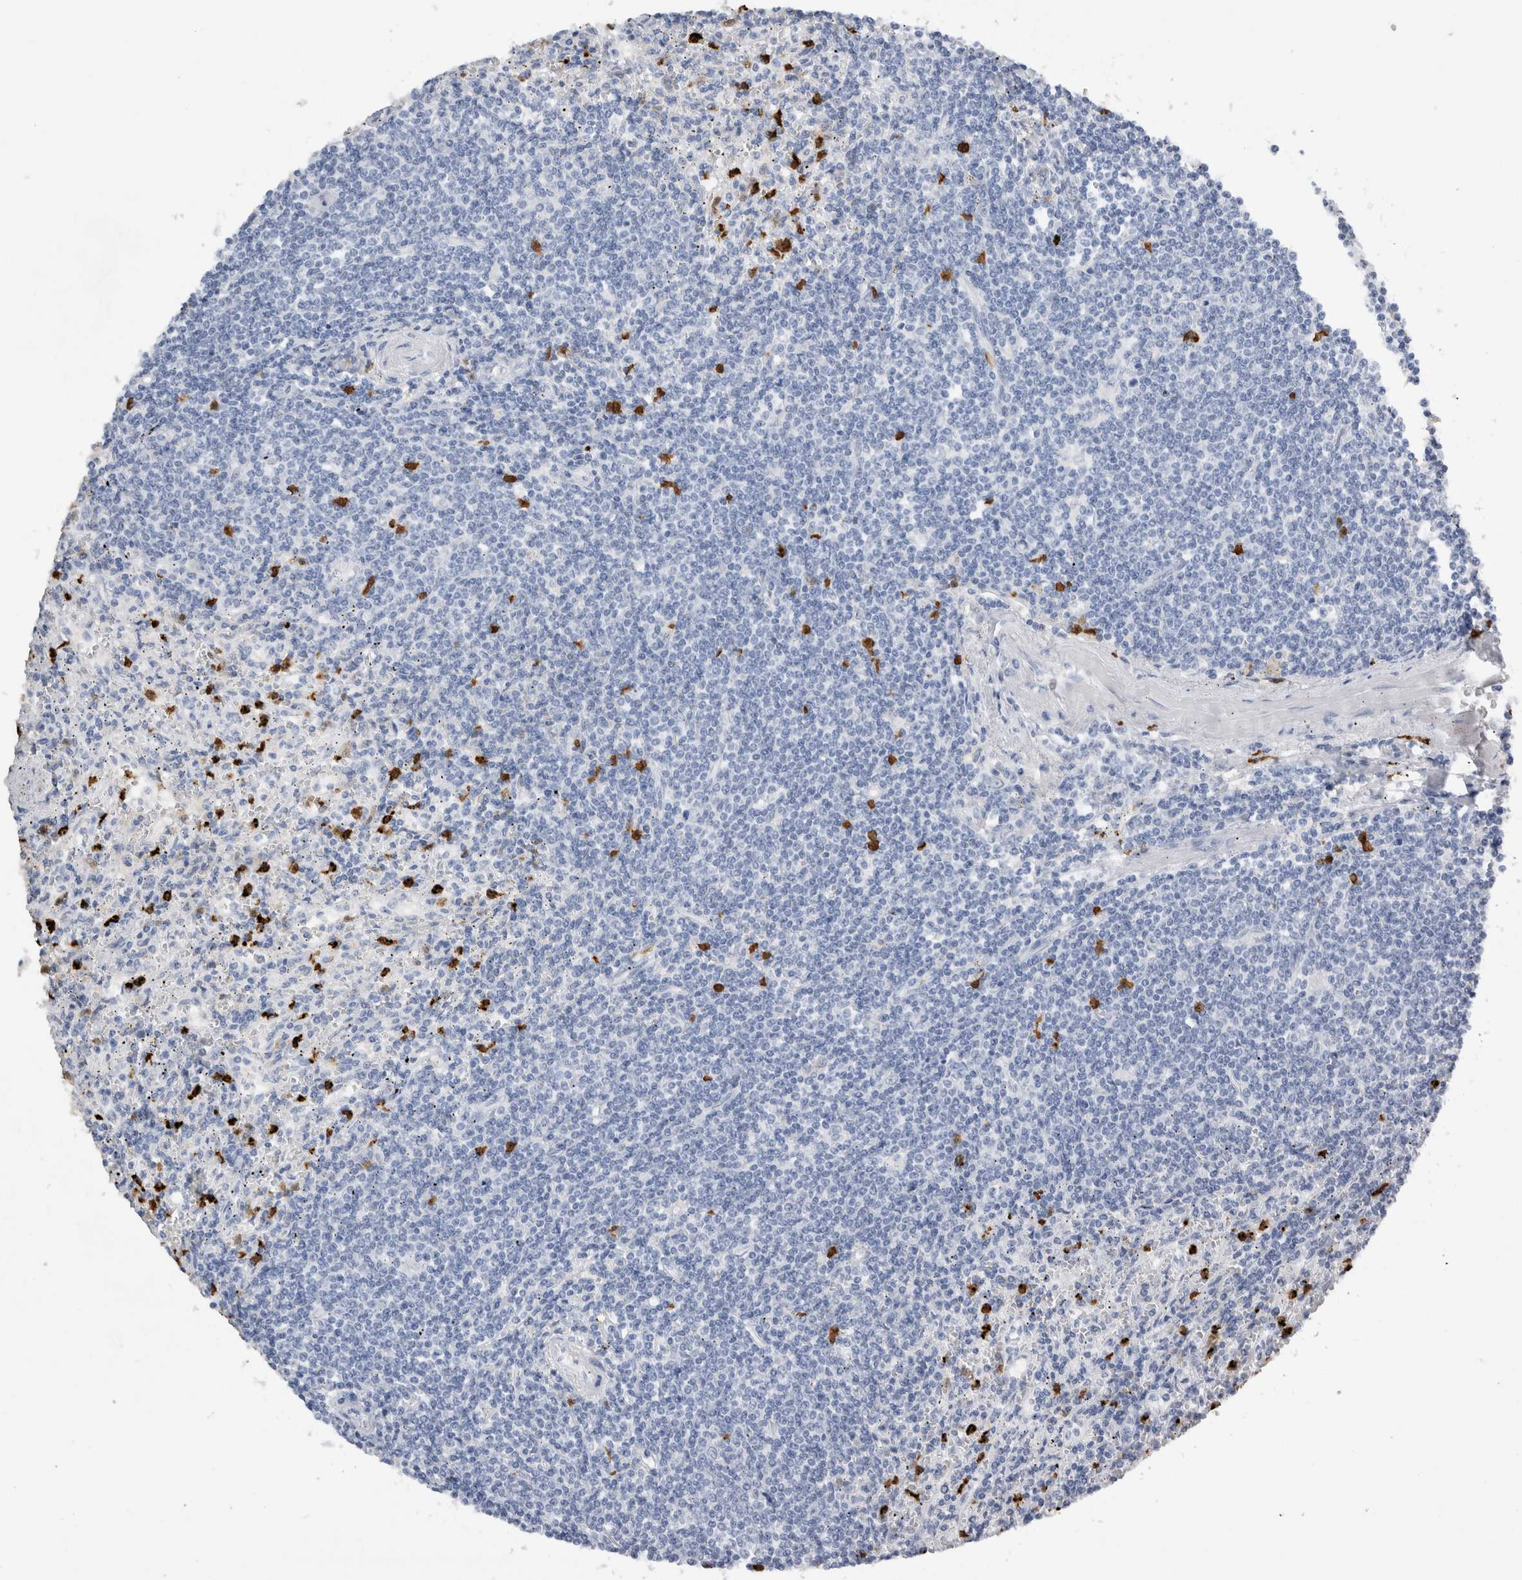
{"staining": {"intensity": "negative", "quantity": "none", "location": "none"}, "tissue": "lymphoma", "cell_type": "Tumor cells", "image_type": "cancer", "snomed": [{"axis": "morphology", "description": "Malignant lymphoma, non-Hodgkin's type, Low grade"}, {"axis": "topography", "description": "Spleen"}], "caption": "This is an immunohistochemistry (IHC) photomicrograph of malignant lymphoma, non-Hodgkin's type (low-grade). There is no staining in tumor cells.", "gene": "S100A12", "patient": {"sex": "male", "age": 76}}